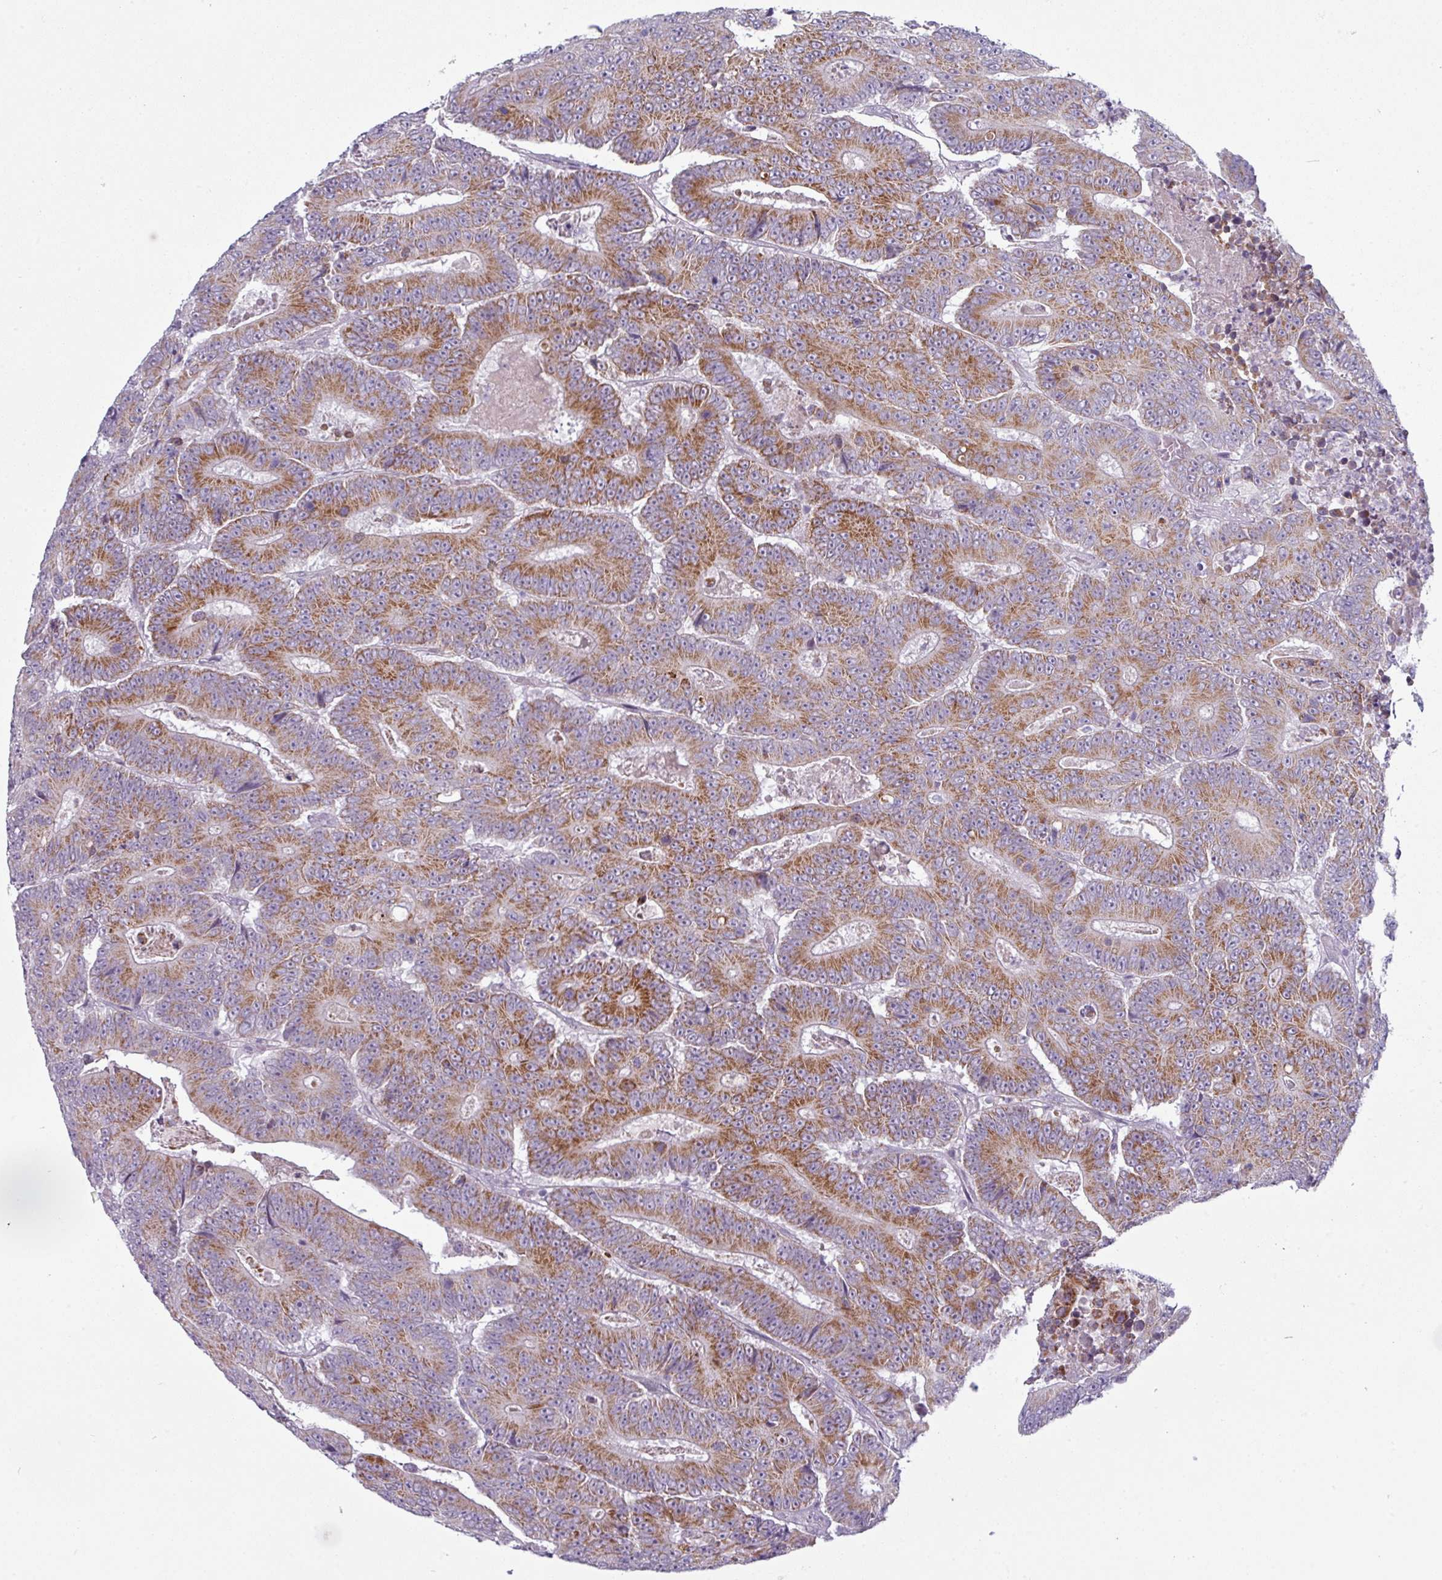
{"staining": {"intensity": "moderate", "quantity": ">75%", "location": "cytoplasmic/membranous"}, "tissue": "colorectal cancer", "cell_type": "Tumor cells", "image_type": "cancer", "snomed": [{"axis": "morphology", "description": "Adenocarcinoma, NOS"}, {"axis": "topography", "description": "Colon"}], "caption": "This image reveals adenocarcinoma (colorectal) stained with immunohistochemistry to label a protein in brown. The cytoplasmic/membranous of tumor cells show moderate positivity for the protein. Nuclei are counter-stained blue.", "gene": "ZNF615", "patient": {"sex": "male", "age": 83}}